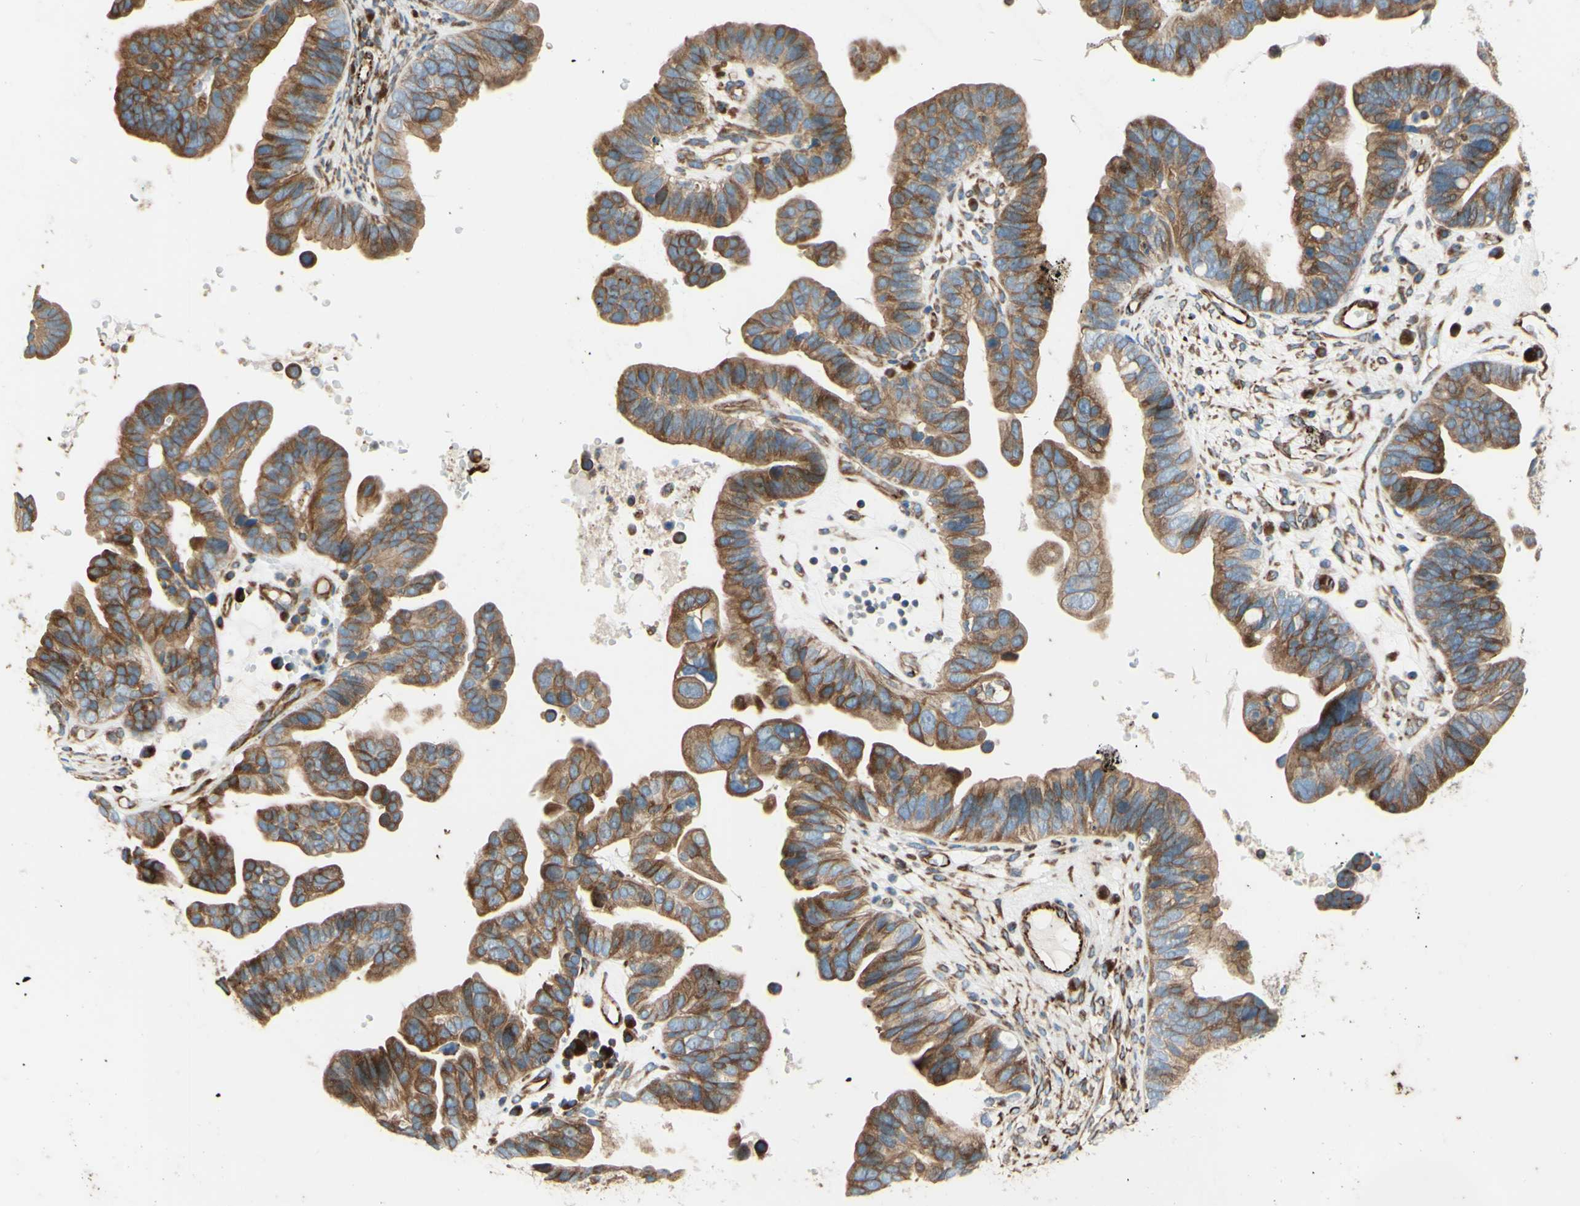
{"staining": {"intensity": "moderate", "quantity": ">75%", "location": "cytoplasmic/membranous"}, "tissue": "ovarian cancer", "cell_type": "Tumor cells", "image_type": "cancer", "snomed": [{"axis": "morphology", "description": "Cystadenocarcinoma, serous, NOS"}, {"axis": "topography", "description": "Ovary"}], "caption": "Immunohistochemical staining of human serous cystadenocarcinoma (ovarian) shows medium levels of moderate cytoplasmic/membranous protein positivity in approximately >75% of tumor cells.", "gene": "C1orf43", "patient": {"sex": "female", "age": 56}}